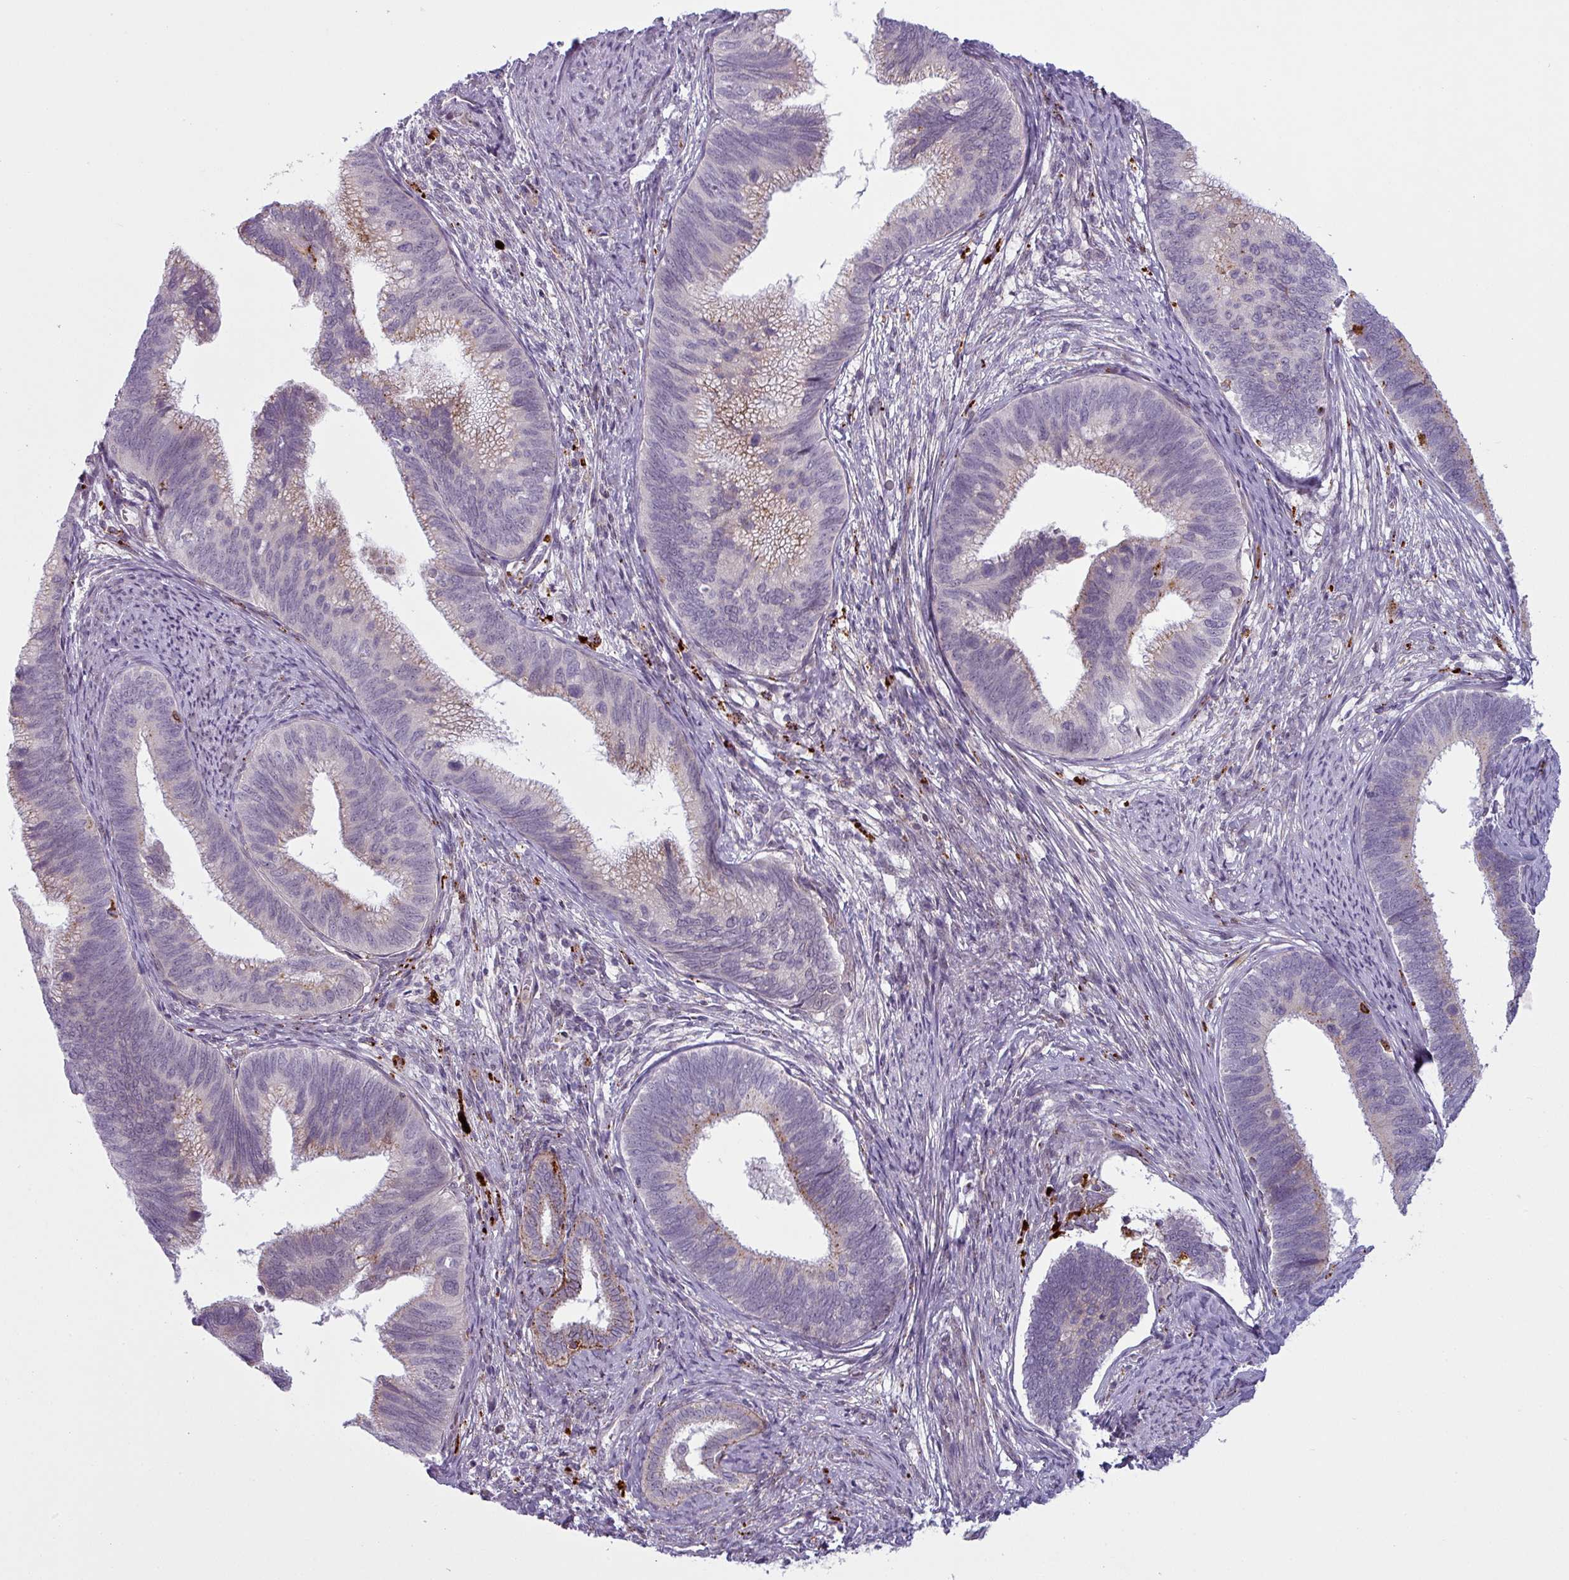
{"staining": {"intensity": "moderate", "quantity": "<25%", "location": "cytoplasmic/membranous"}, "tissue": "cervical cancer", "cell_type": "Tumor cells", "image_type": "cancer", "snomed": [{"axis": "morphology", "description": "Adenocarcinoma, NOS"}, {"axis": "topography", "description": "Cervix"}], "caption": "Protein staining shows moderate cytoplasmic/membranous positivity in about <25% of tumor cells in cervical adenocarcinoma.", "gene": "MAP7D2", "patient": {"sex": "female", "age": 42}}